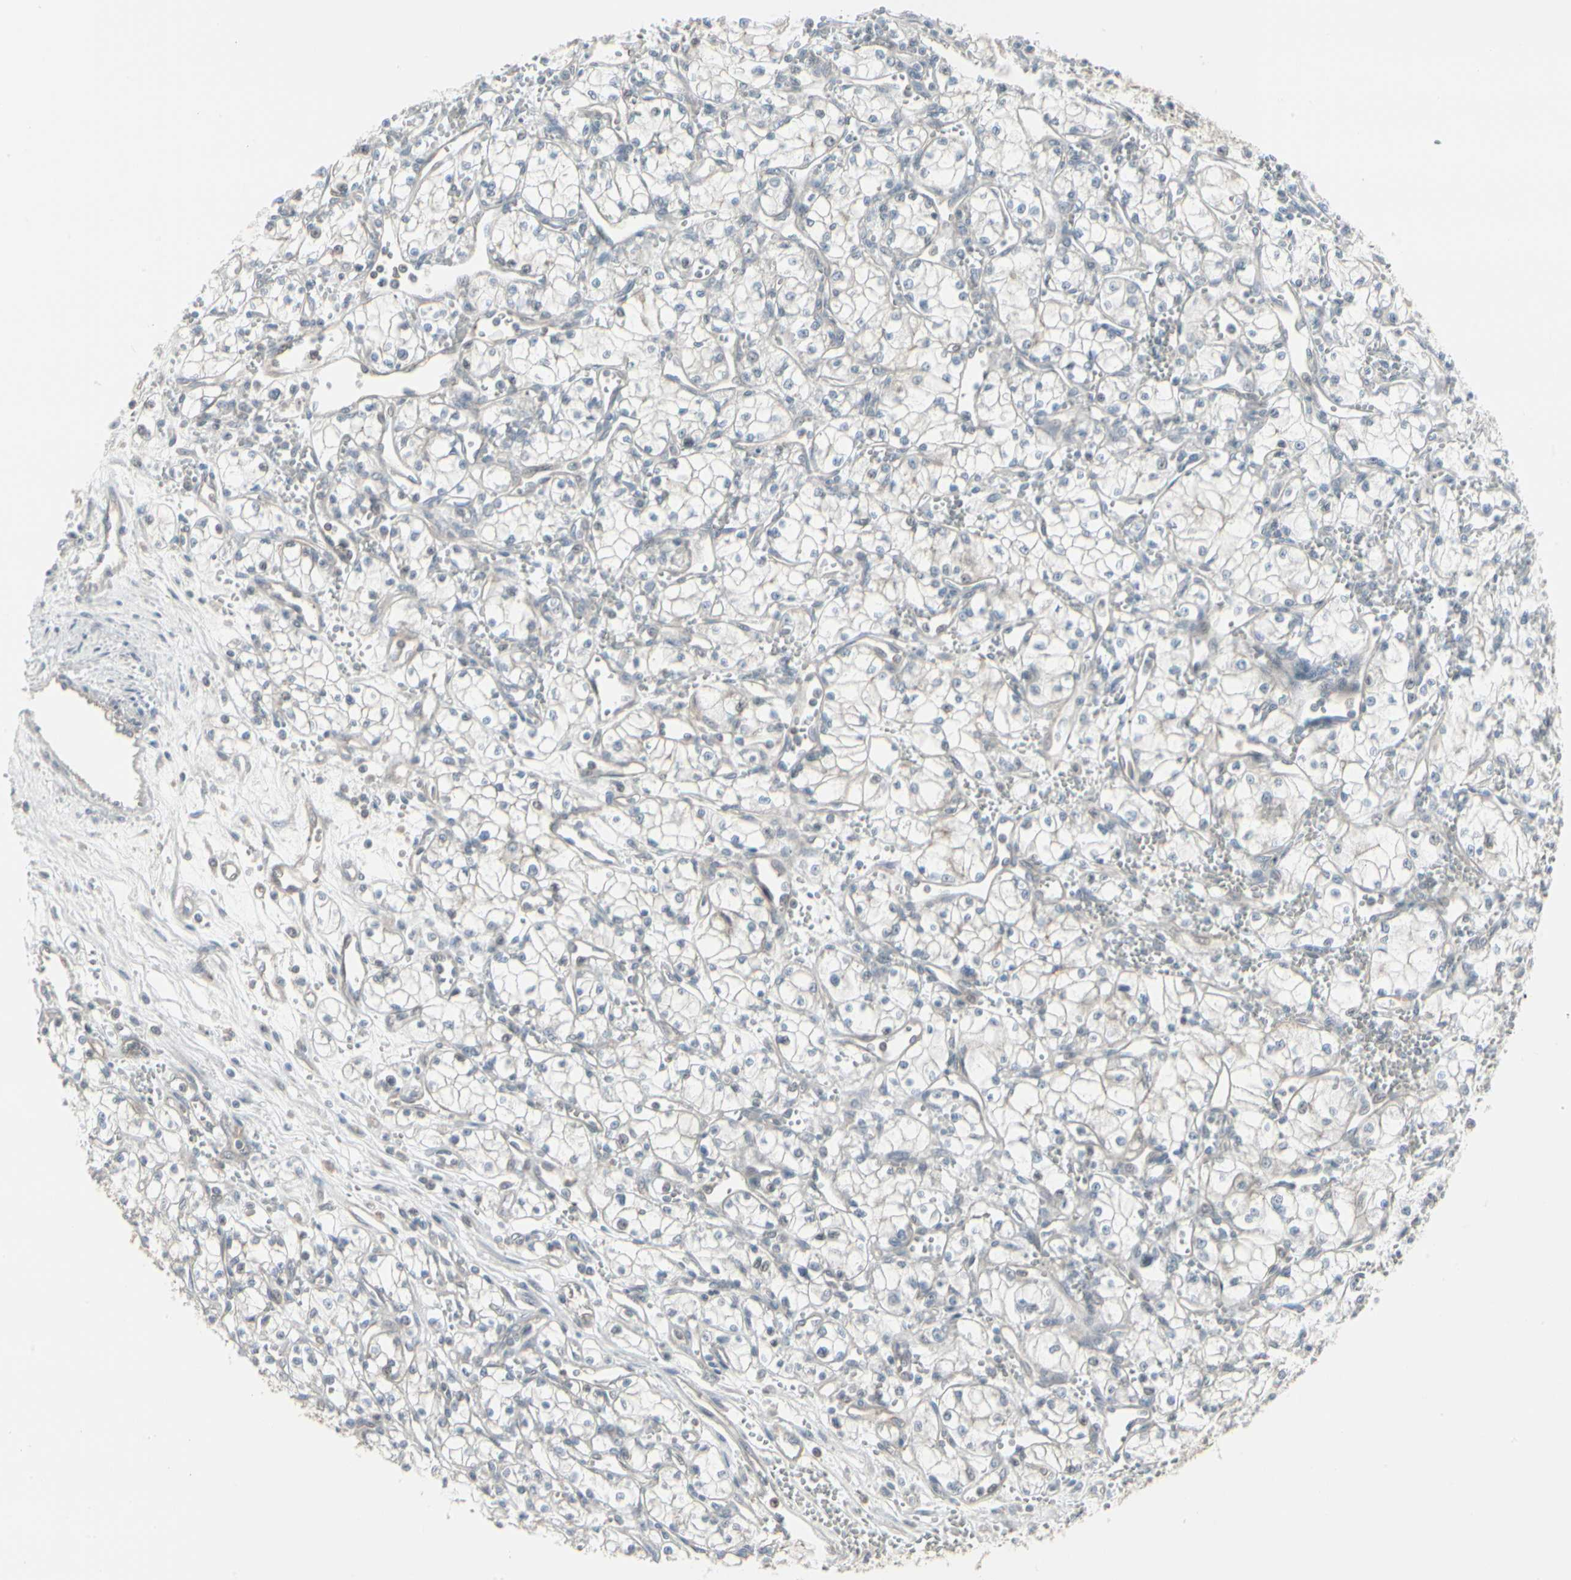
{"staining": {"intensity": "negative", "quantity": "none", "location": "none"}, "tissue": "renal cancer", "cell_type": "Tumor cells", "image_type": "cancer", "snomed": [{"axis": "morphology", "description": "Normal tissue, NOS"}, {"axis": "morphology", "description": "Adenocarcinoma, NOS"}, {"axis": "topography", "description": "Kidney"}], "caption": "Renal adenocarcinoma stained for a protein using immunohistochemistry reveals no staining tumor cells.", "gene": "EPS15", "patient": {"sex": "male", "age": 59}}